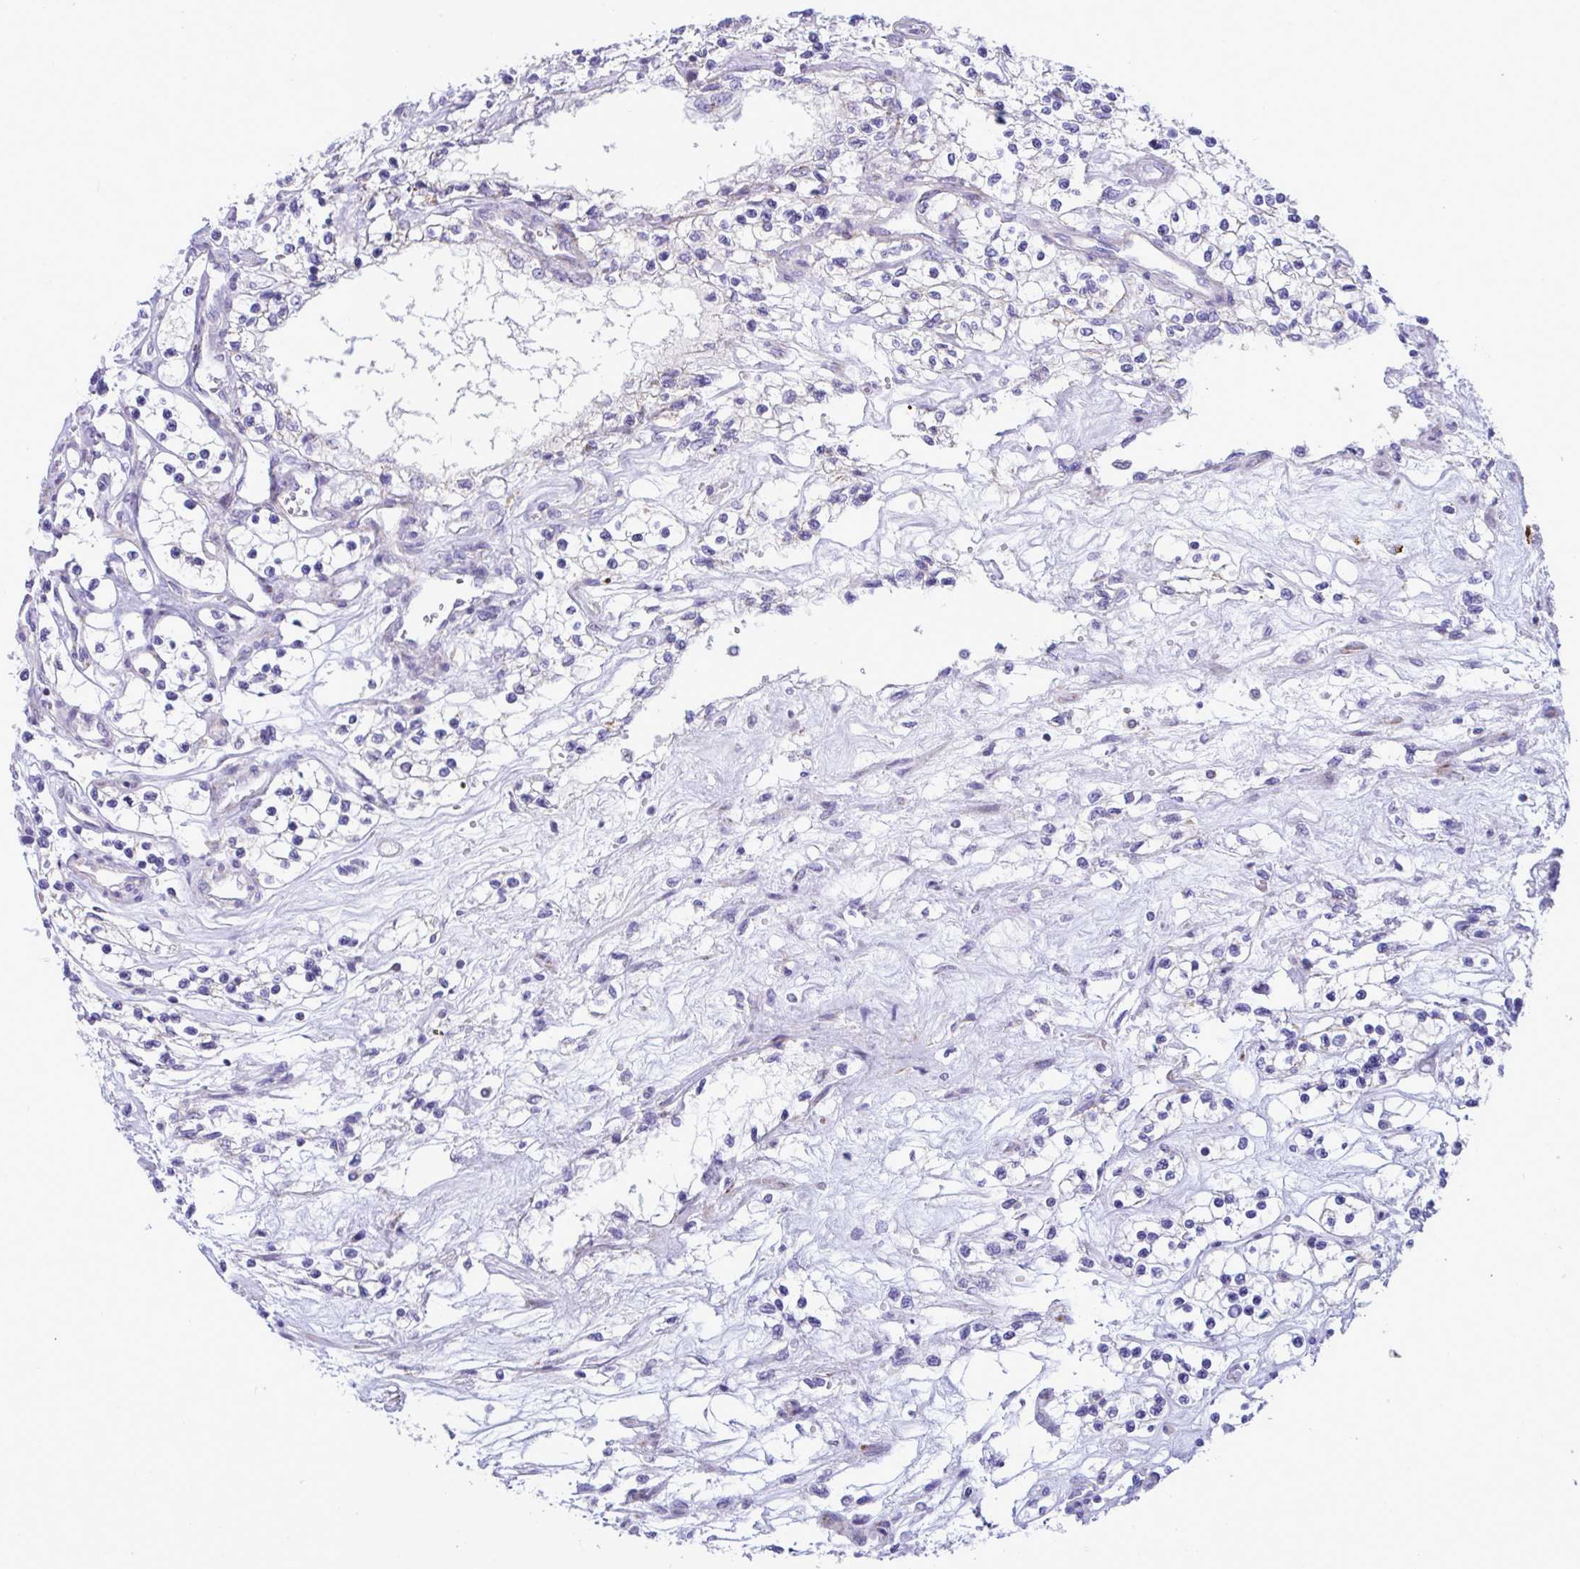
{"staining": {"intensity": "negative", "quantity": "none", "location": "none"}, "tissue": "renal cancer", "cell_type": "Tumor cells", "image_type": "cancer", "snomed": [{"axis": "morphology", "description": "Adenocarcinoma, NOS"}, {"axis": "topography", "description": "Kidney"}], "caption": "Micrograph shows no significant protein positivity in tumor cells of renal cancer. (Immunohistochemistry (ihc), brightfield microscopy, high magnification).", "gene": "DTX3", "patient": {"sex": "female", "age": 69}}